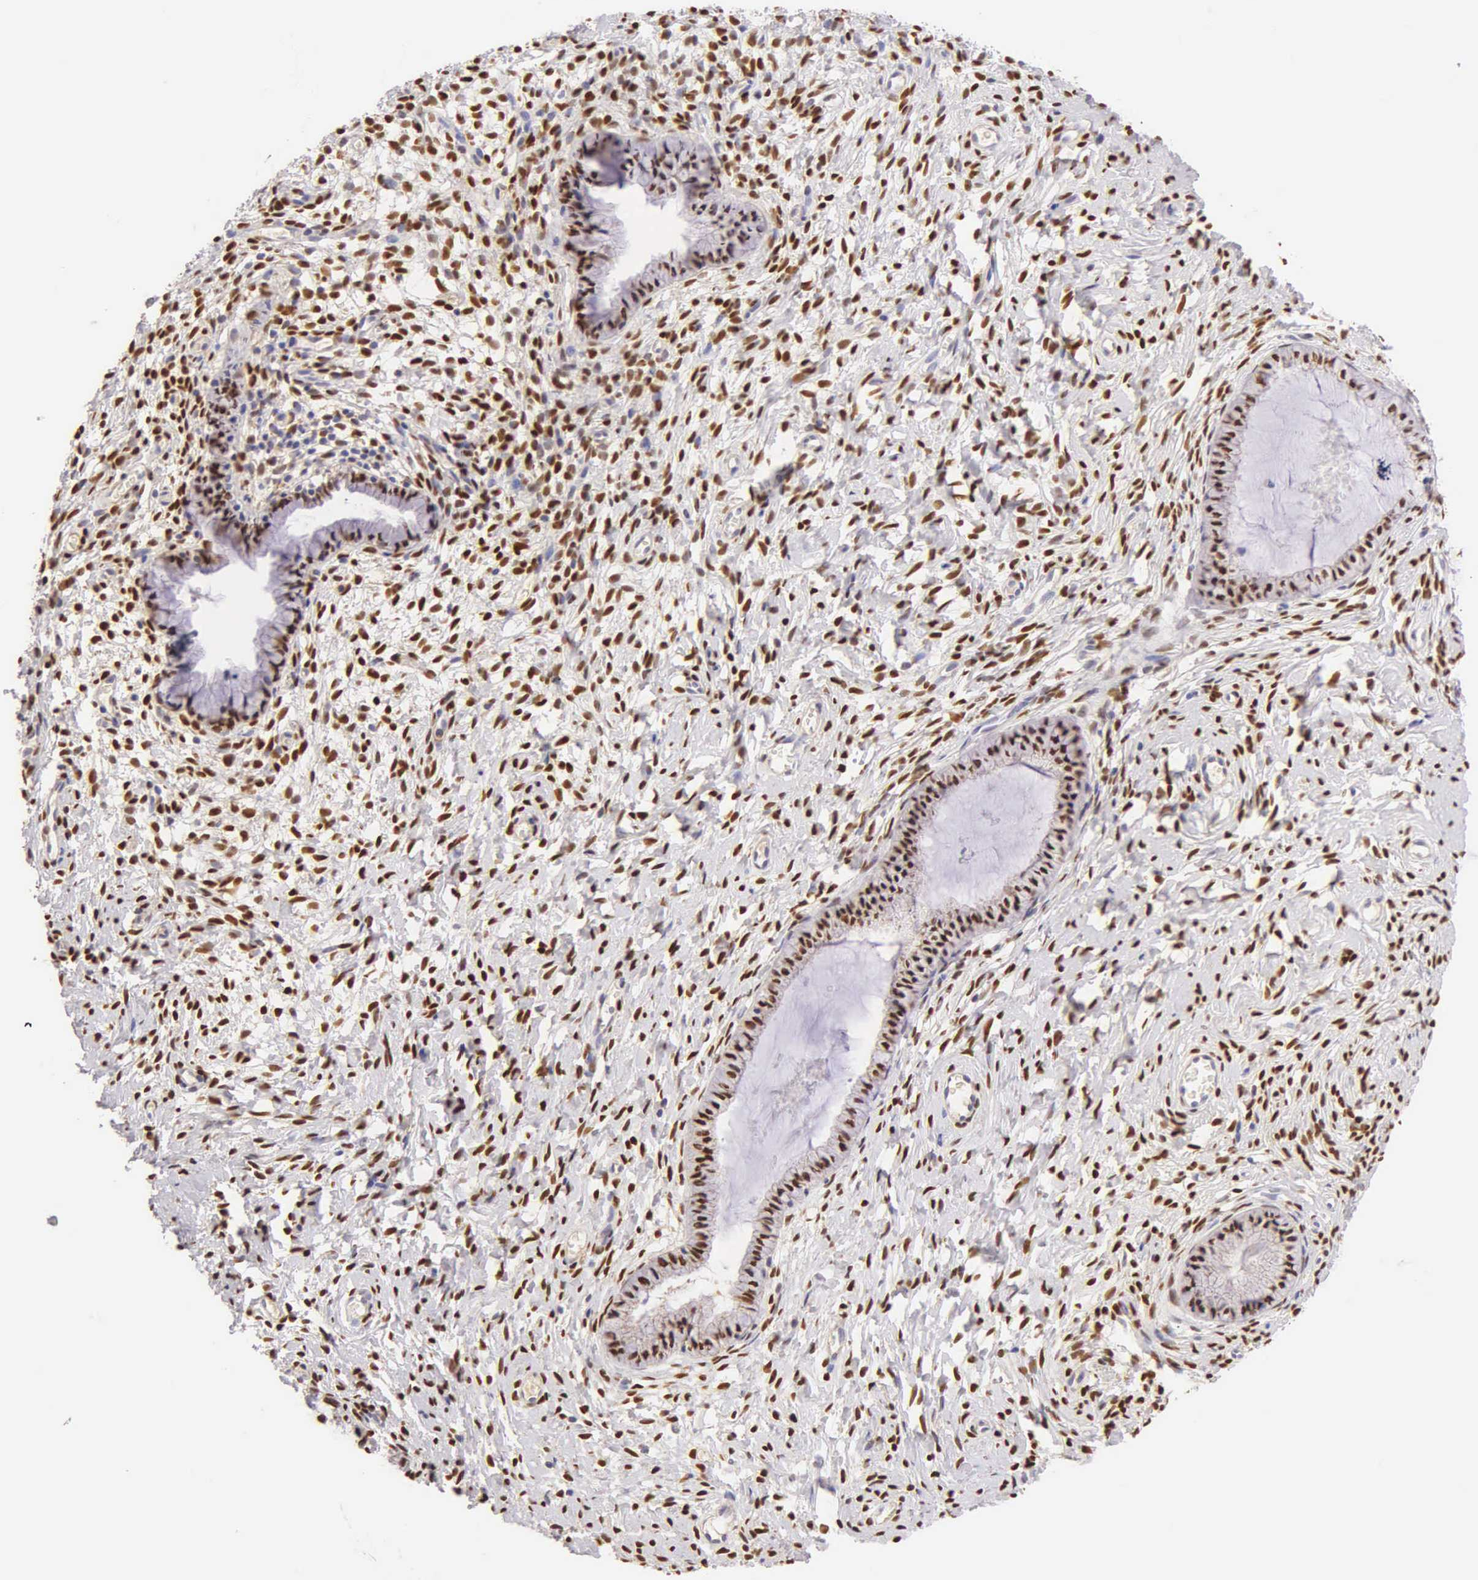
{"staining": {"intensity": "strong", "quantity": ">75%", "location": "nuclear"}, "tissue": "cervix", "cell_type": "Glandular cells", "image_type": "normal", "snomed": [{"axis": "morphology", "description": "Normal tissue, NOS"}, {"axis": "topography", "description": "Cervix"}], "caption": "Immunohistochemistry micrograph of normal cervix: human cervix stained using immunohistochemistry (IHC) displays high levels of strong protein expression localized specifically in the nuclear of glandular cells, appearing as a nuclear brown color.", "gene": "ESR1", "patient": {"sex": "female", "age": 70}}